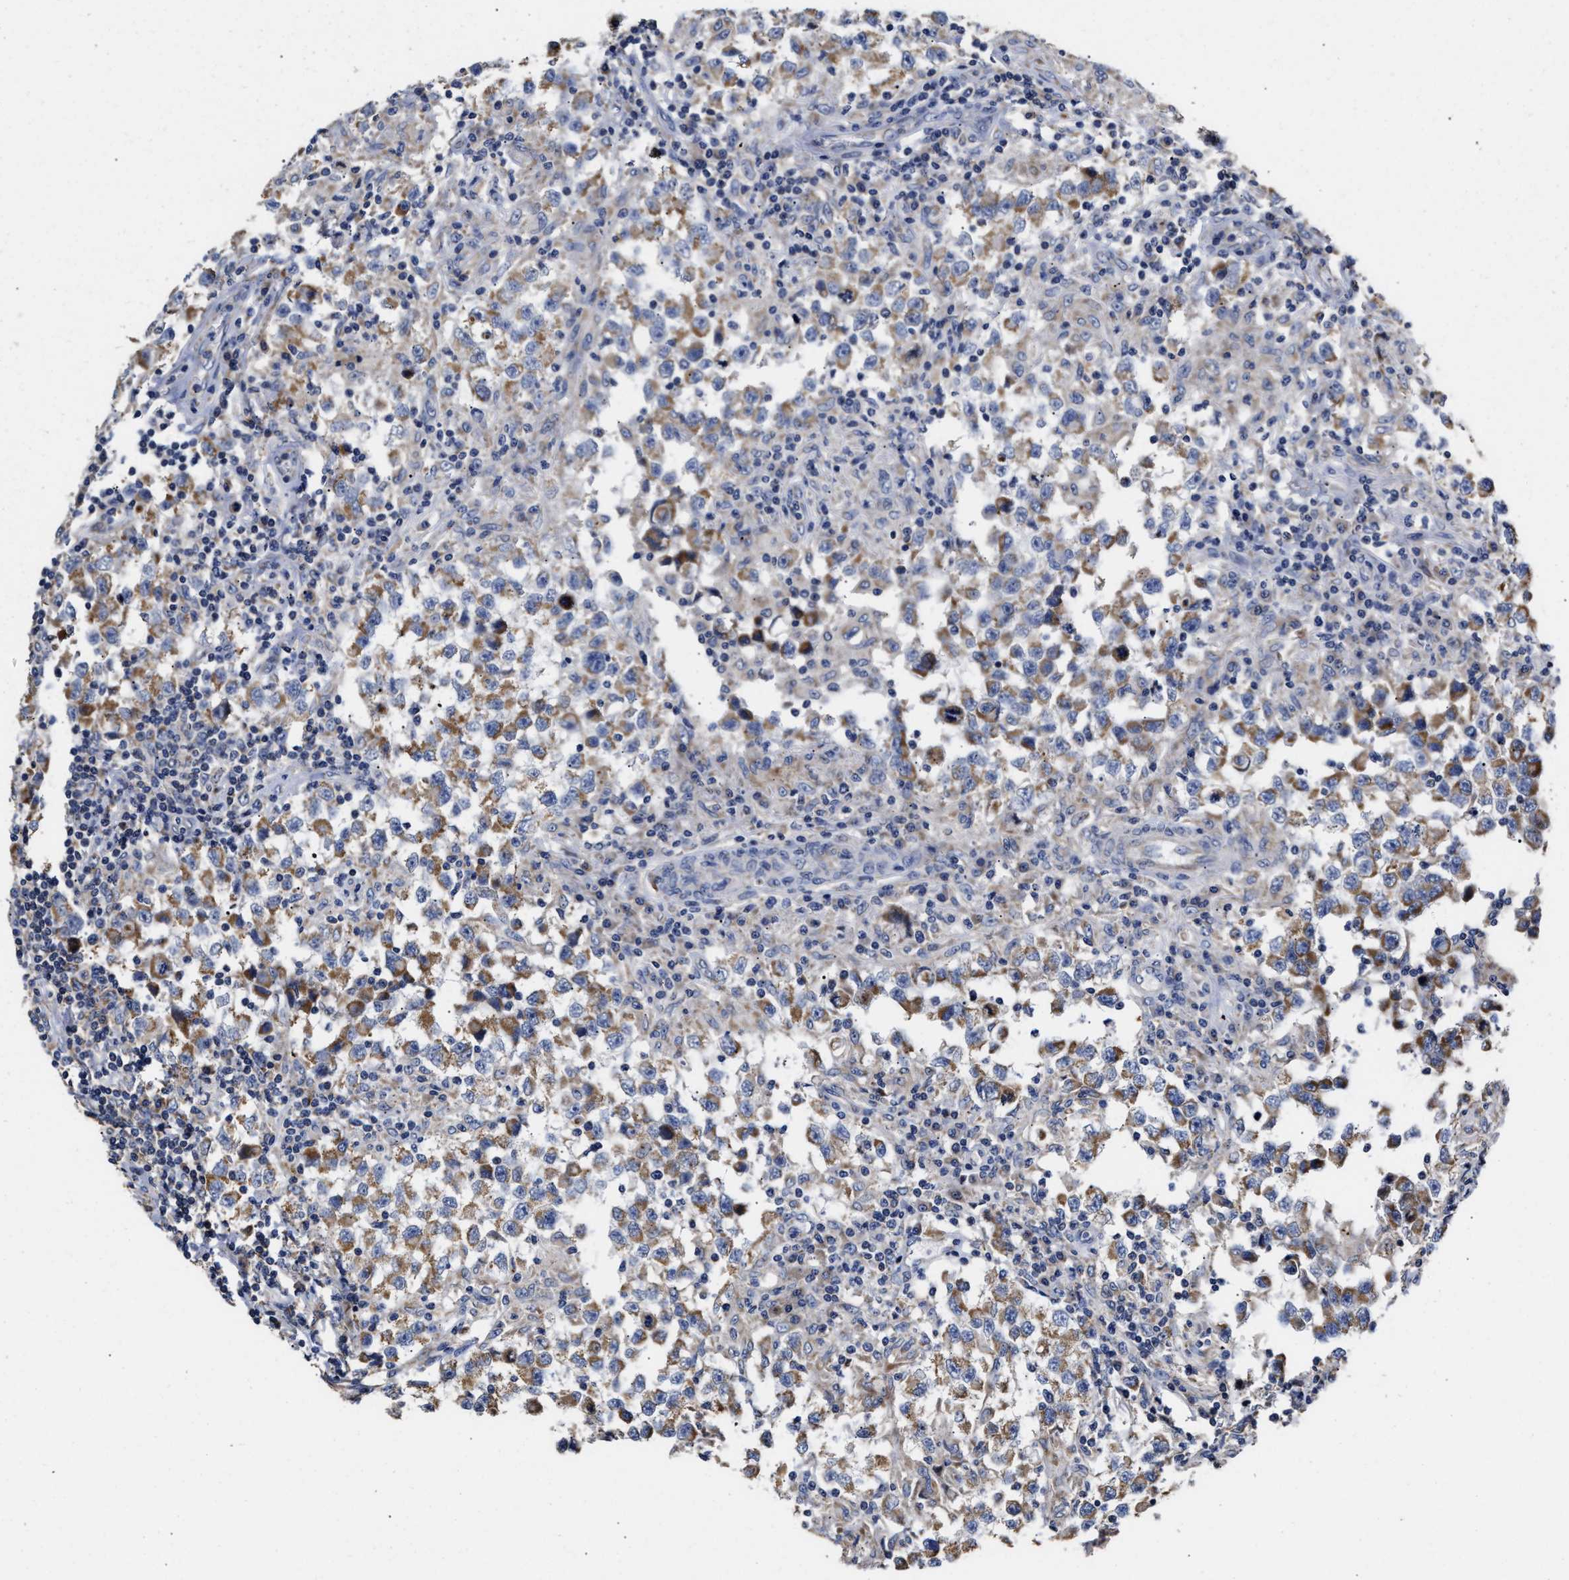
{"staining": {"intensity": "moderate", "quantity": ">75%", "location": "cytoplasmic/membranous"}, "tissue": "testis cancer", "cell_type": "Tumor cells", "image_type": "cancer", "snomed": [{"axis": "morphology", "description": "Carcinoma, Embryonal, NOS"}, {"axis": "topography", "description": "Testis"}], "caption": "Human testis cancer stained for a protein (brown) demonstrates moderate cytoplasmic/membranous positive staining in about >75% of tumor cells.", "gene": "MALSU1", "patient": {"sex": "male", "age": 21}}